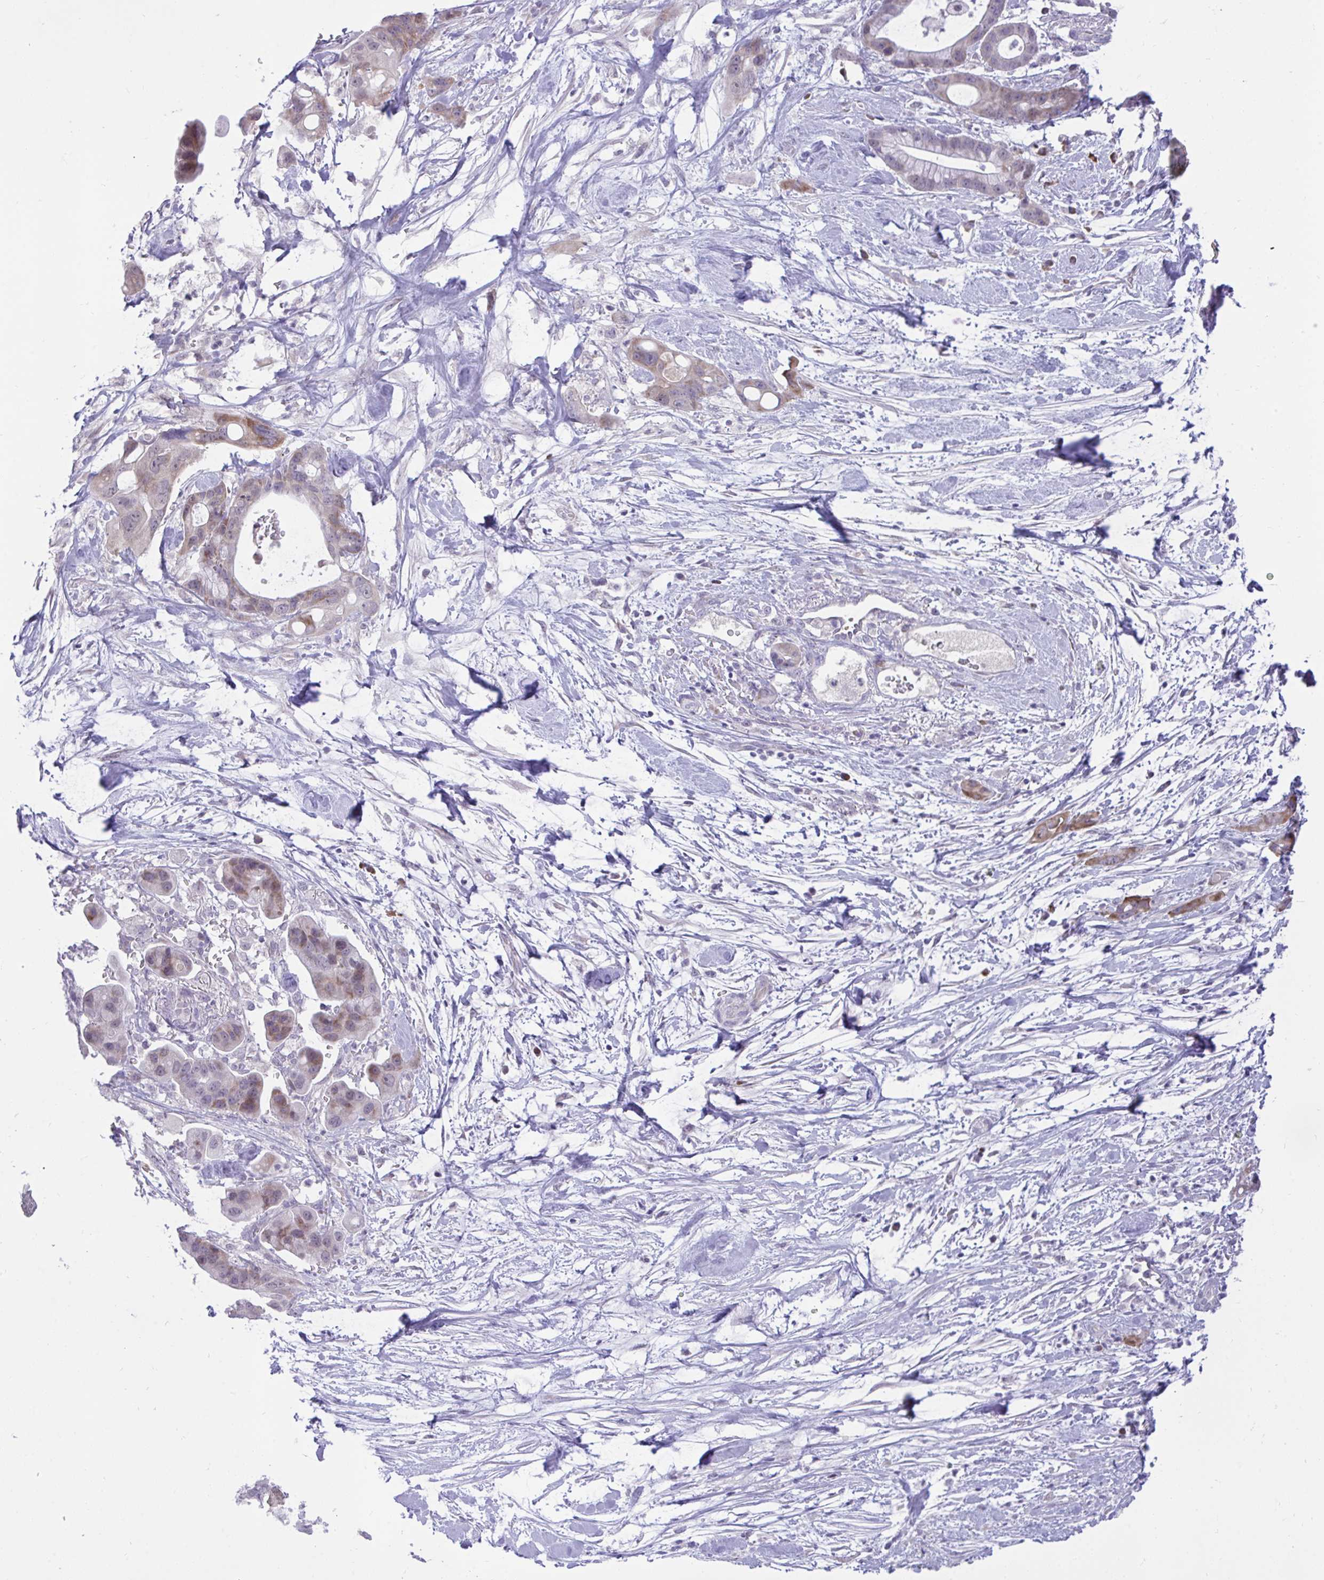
{"staining": {"intensity": "moderate", "quantity": "<25%", "location": "cytoplasmic/membranous"}, "tissue": "pancreatic cancer", "cell_type": "Tumor cells", "image_type": "cancer", "snomed": [{"axis": "morphology", "description": "Adenocarcinoma, NOS"}, {"axis": "topography", "description": "Pancreas"}], "caption": "The image exhibits immunohistochemical staining of adenocarcinoma (pancreatic). There is moderate cytoplasmic/membranous staining is present in approximately <25% of tumor cells.", "gene": "EPOP", "patient": {"sex": "male", "age": 68}}